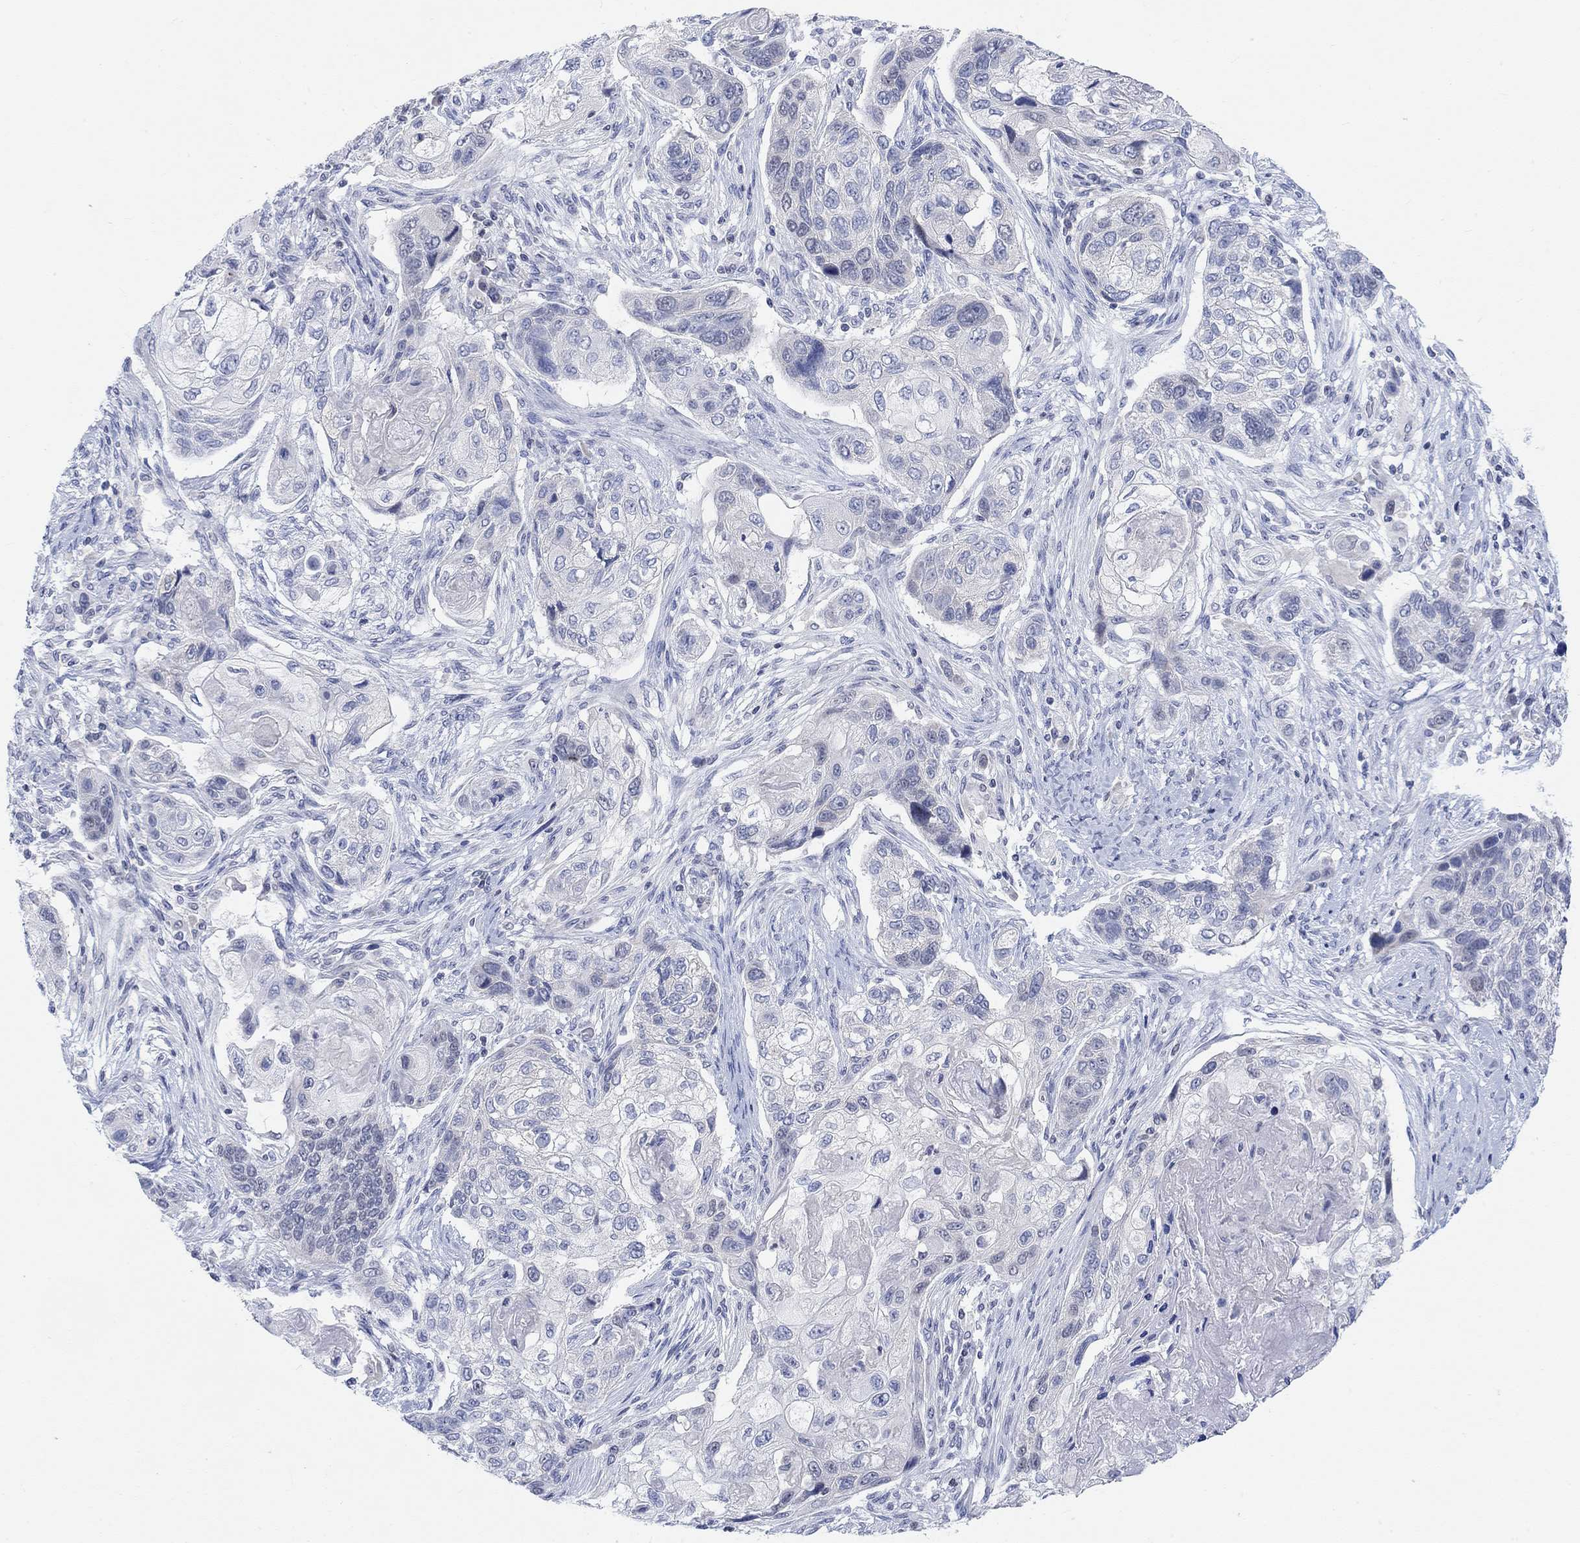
{"staining": {"intensity": "negative", "quantity": "none", "location": "none"}, "tissue": "lung cancer", "cell_type": "Tumor cells", "image_type": "cancer", "snomed": [{"axis": "morphology", "description": "Normal tissue, NOS"}, {"axis": "morphology", "description": "Squamous cell carcinoma, NOS"}, {"axis": "topography", "description": "Bronchus"}, {"axis": "topography", "description": "Lung"}], "caption": "The histopathology image shows no significant staining in tumor cells of lung cancer (squamous cell carcinoma). (DAB immunohistochemistry visualized using brightfield microscopy, high magnification).", "gene": "ATP6V1E2", "patient": {"sex": "male", "age": 69}}